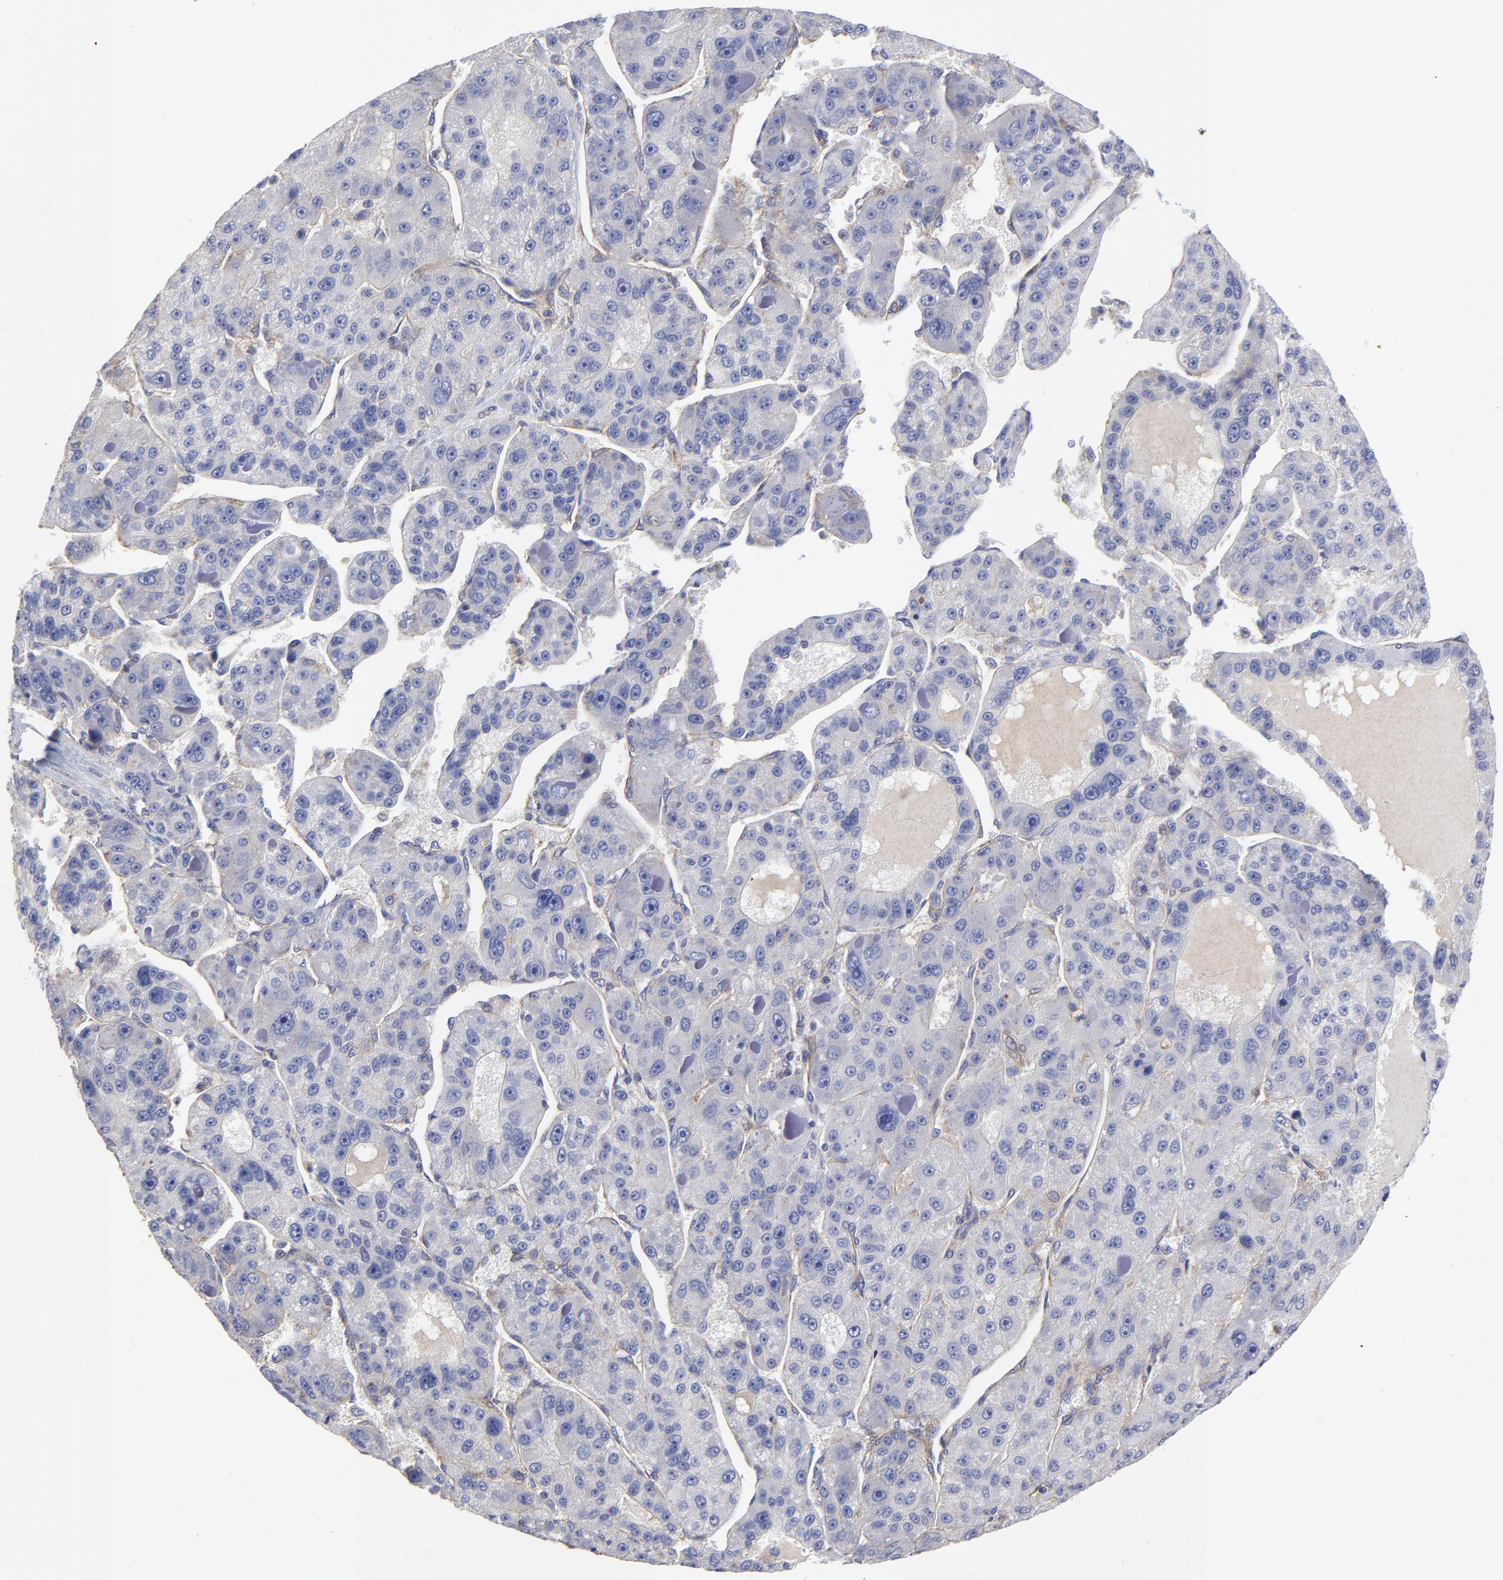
{"staining": {"intensity": "negative", "quantity": "none", "location": "none"}, "tissue": "liver cancer", "cell_type": "Tumor cells", "image_type": "cancer", "snomed": [{"axis": "morphology", "description": "Carcinoma, Hepatocellular, NOS"}, {"axis": "topography", "description": "Liver"}], "caption": "High magnification brightfield microscopy of liver cancer (hepatocellular carcinoma) stained with DAB (3,3'-diaminobenzidine) (brown) and counterstained with hematoxylin (blue): tumor cells show no significant expression.", "gene": "SULF2", "patient": {"sex": "male", "age": 76}}